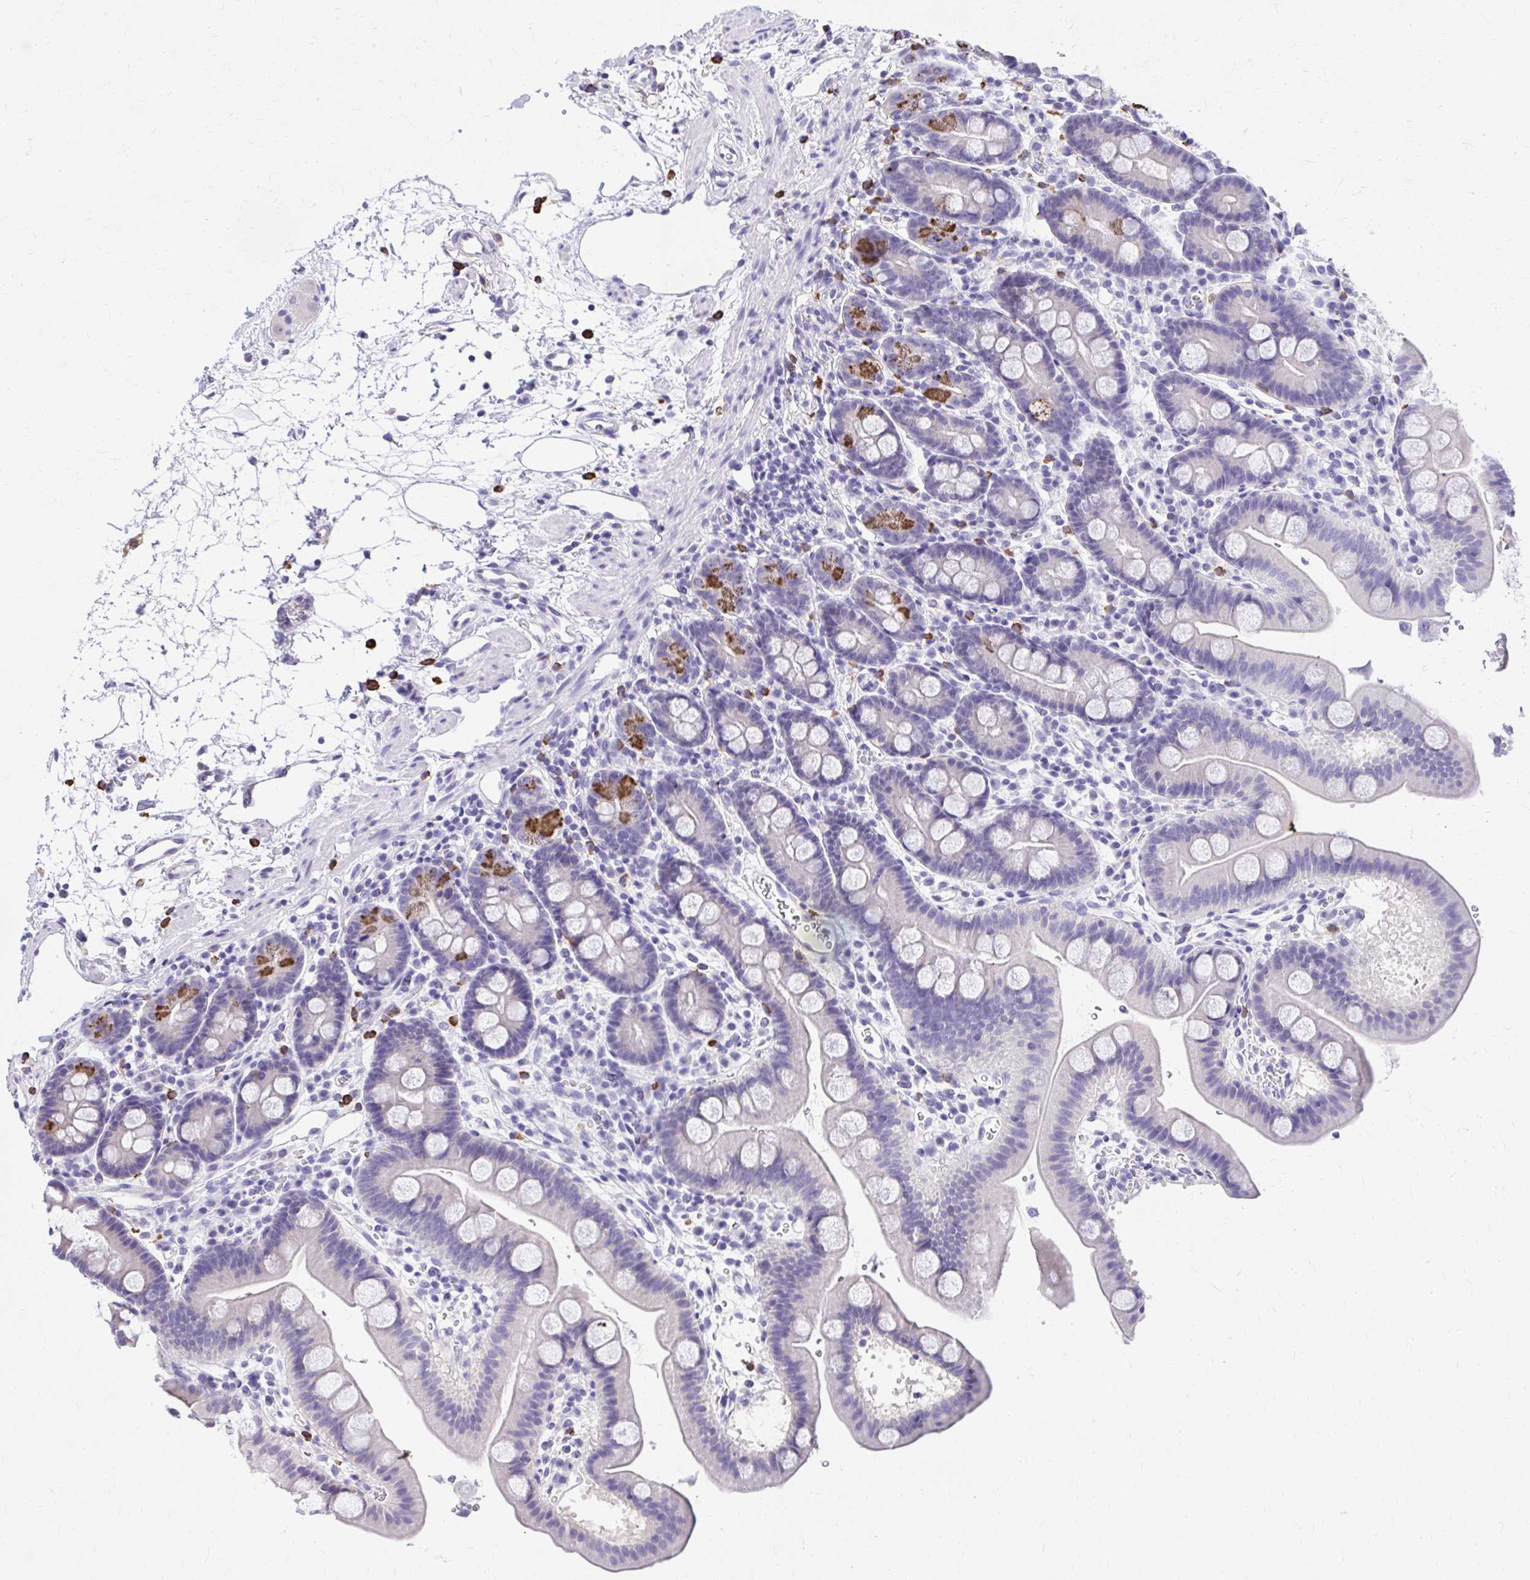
{"staining": {"intensity": "strong", "quantity": "<25%", "location": "cytoplasmic/membranous"}, "tissue": "duodenum", "cell_type": "Glandular cells", "image_type": "normal", "snomed": [{"axis": "morphology", "description": "Normal tissue, NOS"}, {"axis": "topography", "description": "Duodenum"}], "caption": "Immunohistochemistry image of normal duodenum: duodenum stained using IHC displays medium levels of strong protein expression localized specifically in the cytoplasmic/membranous of glandular cells, appearing as a cytoplasmic/membranous brown color.", "gene": "PSD", "patient": {"sex": "male", "age": 59}}